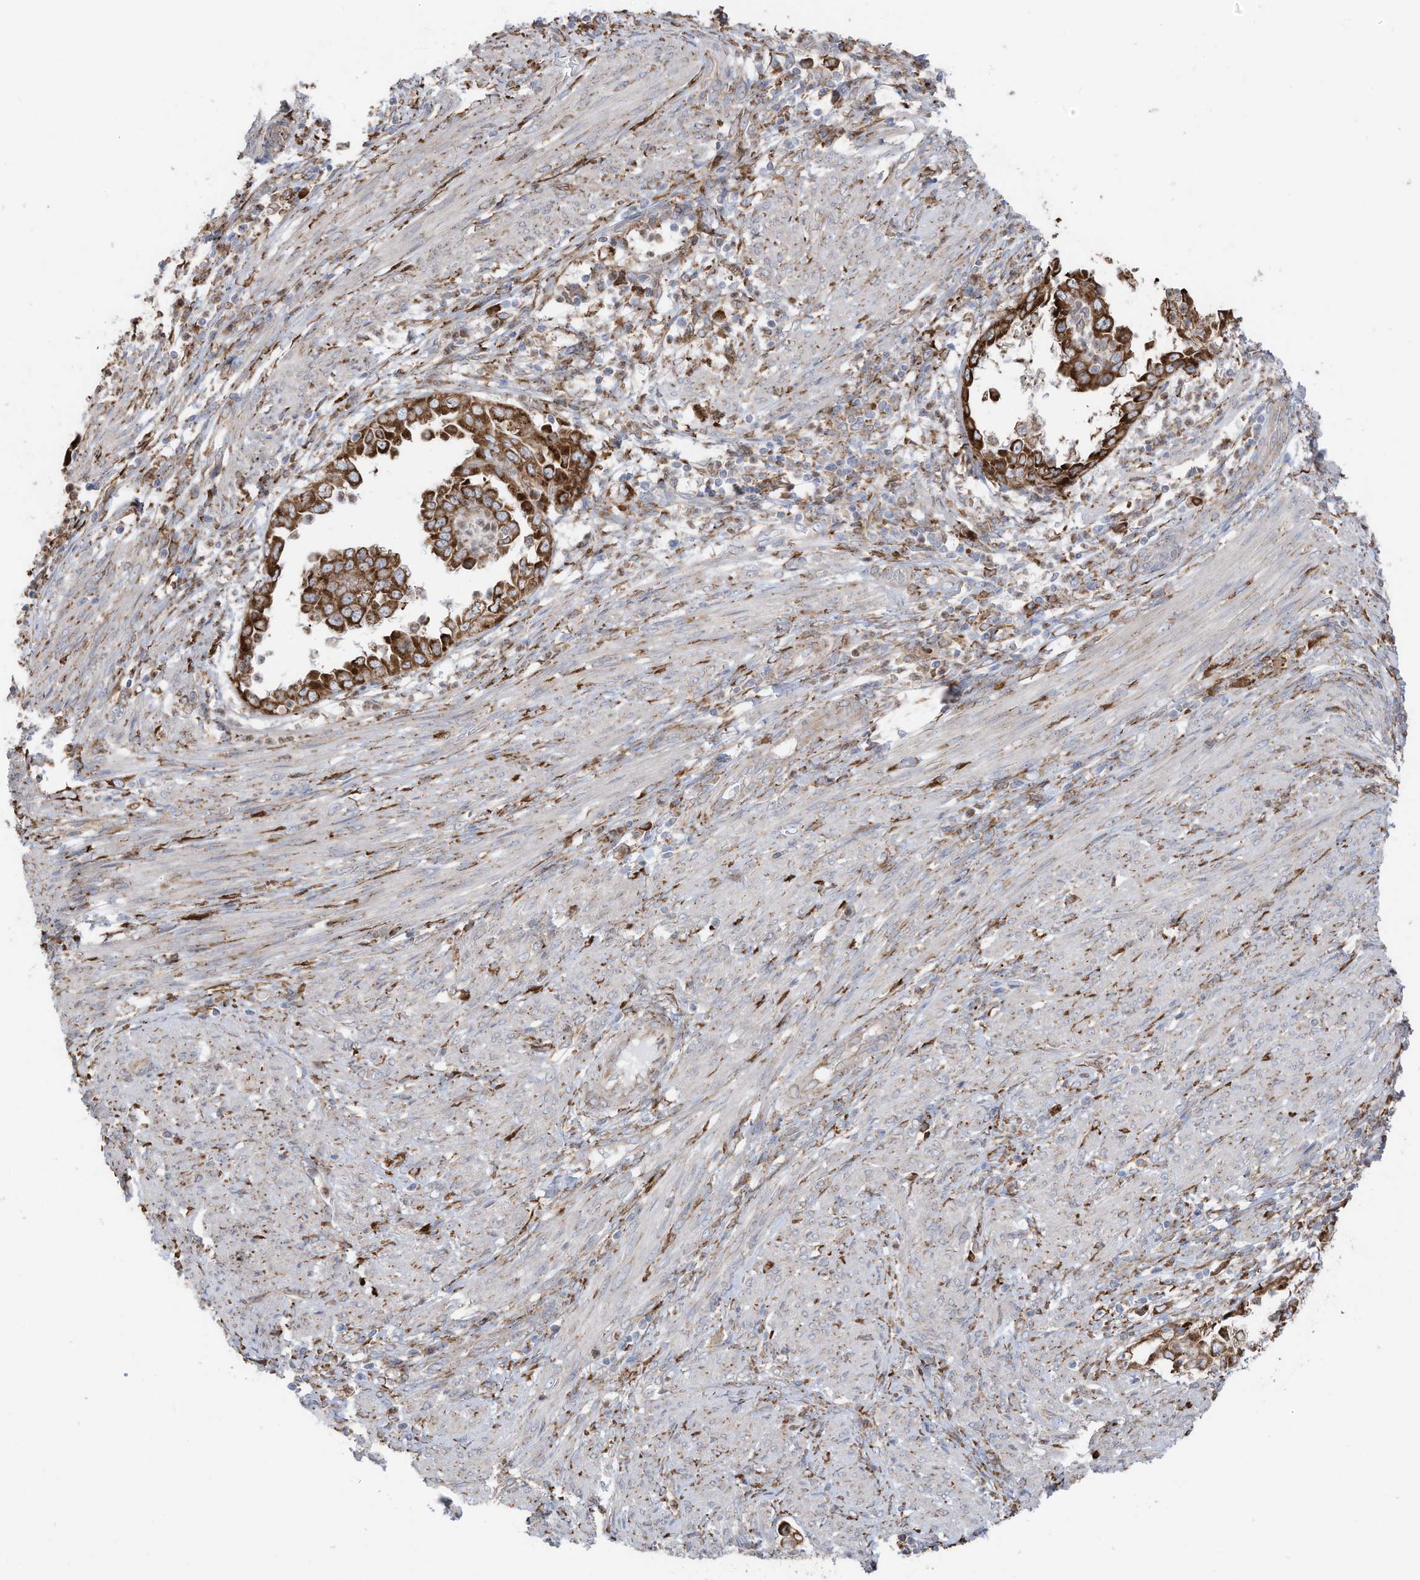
{"staining": {"intensity": "strong", "quantity": ">75%", "location": "cytoplasmic/membranous"}, "tissue": "endometrial cancer", "cell_type": "Tumor cells", "image_type": "cancer", "snomed": [{"axis": "morphology", "description": "Adenocarcinoma, NOS"}, {"axis": "topography", "description": "Endometrium"}], "caption": "The photomicrograph exhibits a brown stain indicating the presence of a protein in the cytoplasmic/membranous of tumor cells in endometrial cancer (adenocarcinoma).", "gene": "ZNF354C", "patient": {"sex": "female", "age": 85}}